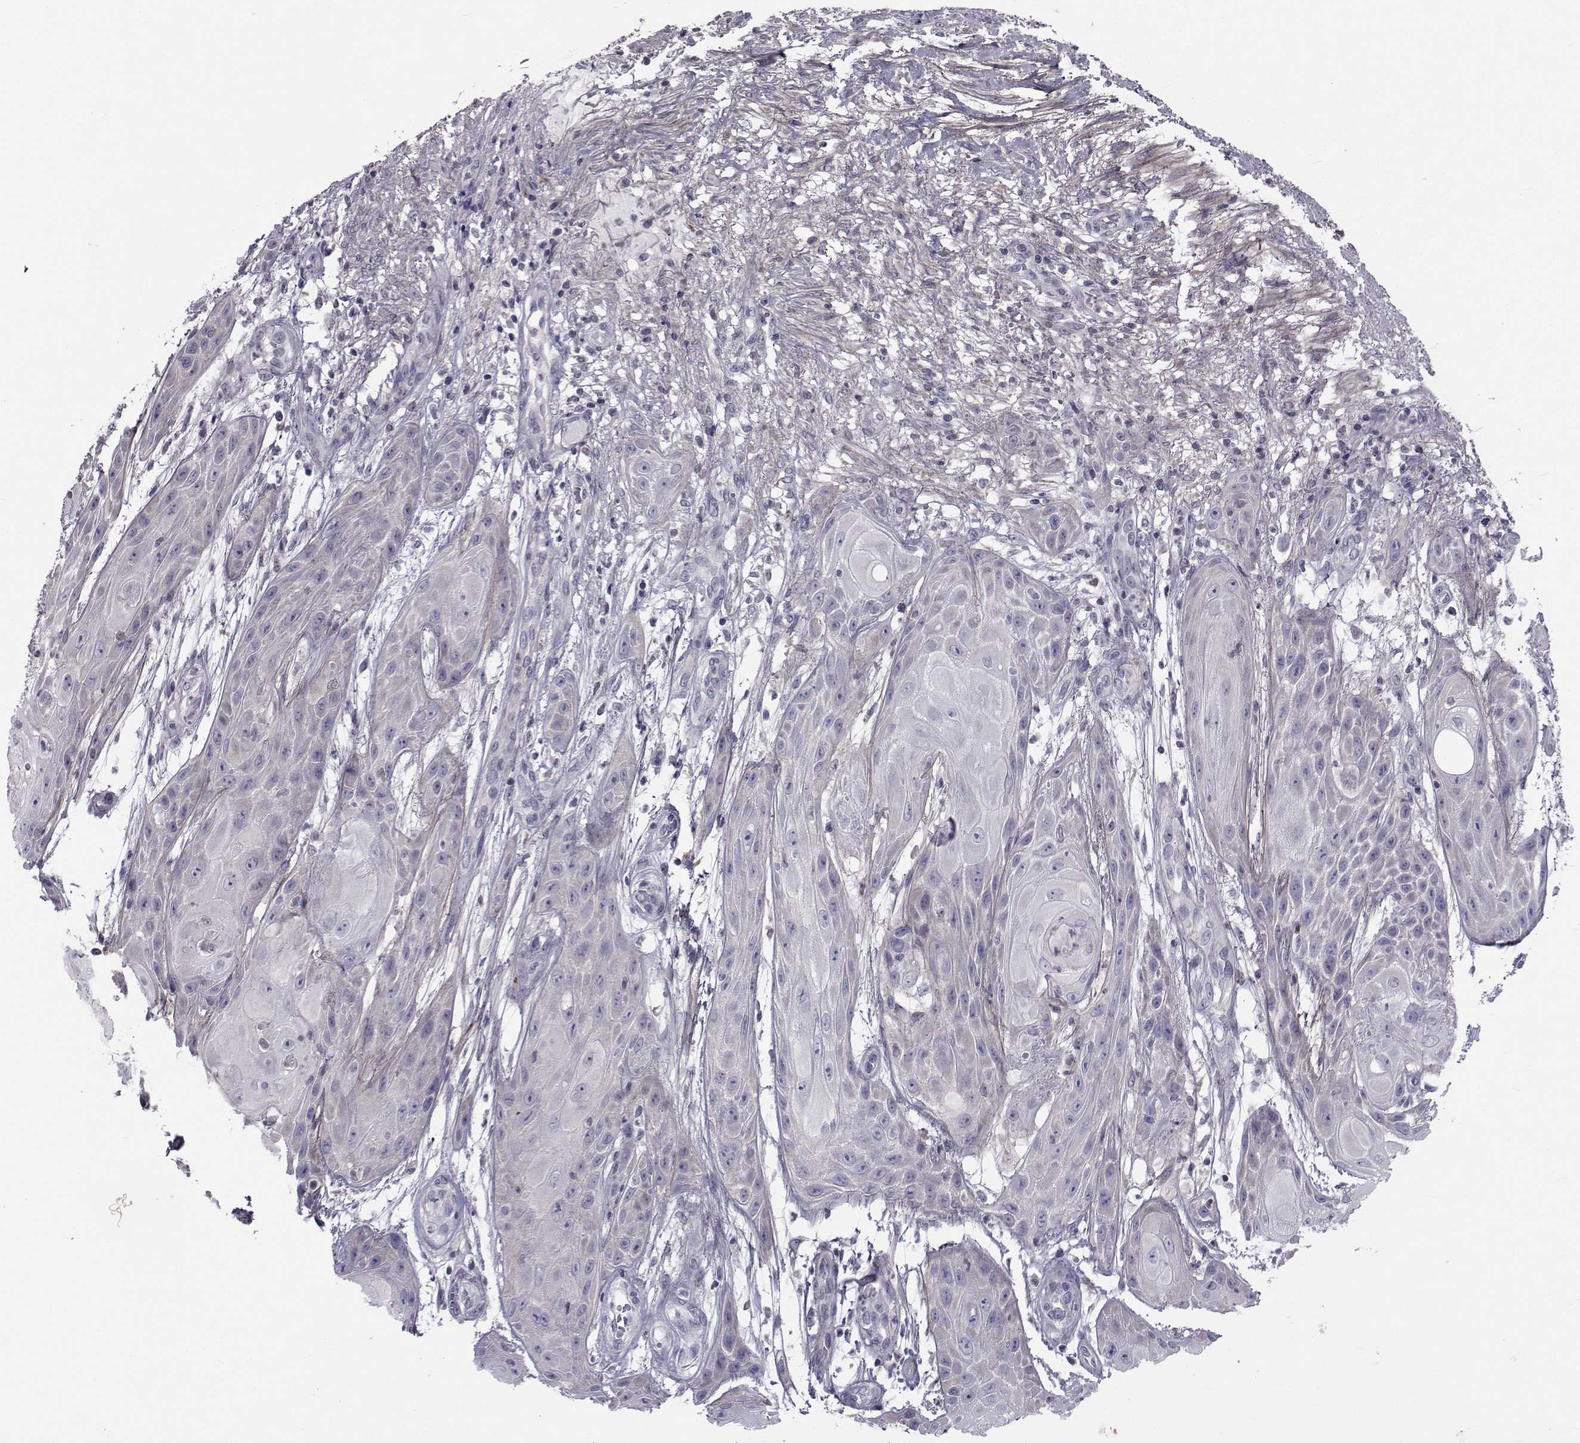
{"staining": {"intensity": "negative", "quantity": "none", "location": "none"}, "tissue": "skin cancer", "cell_type": "Tumor cells", "image_type": "cancer", "snomed": [{"axis": "morphology", "description": "Squamous cell carcinoma, NOS"}, {"axis": "topography", "description": "Skin"}], "caption": "Immunohistochemistry (IHC) of skin cancer (squamous cell carcinoma) shows no staining in tumor cells. (DAB immunohistochemistry, high magnification).", "gene": "SLC30A10", "patient": {"sex": "male", "age": 62}}